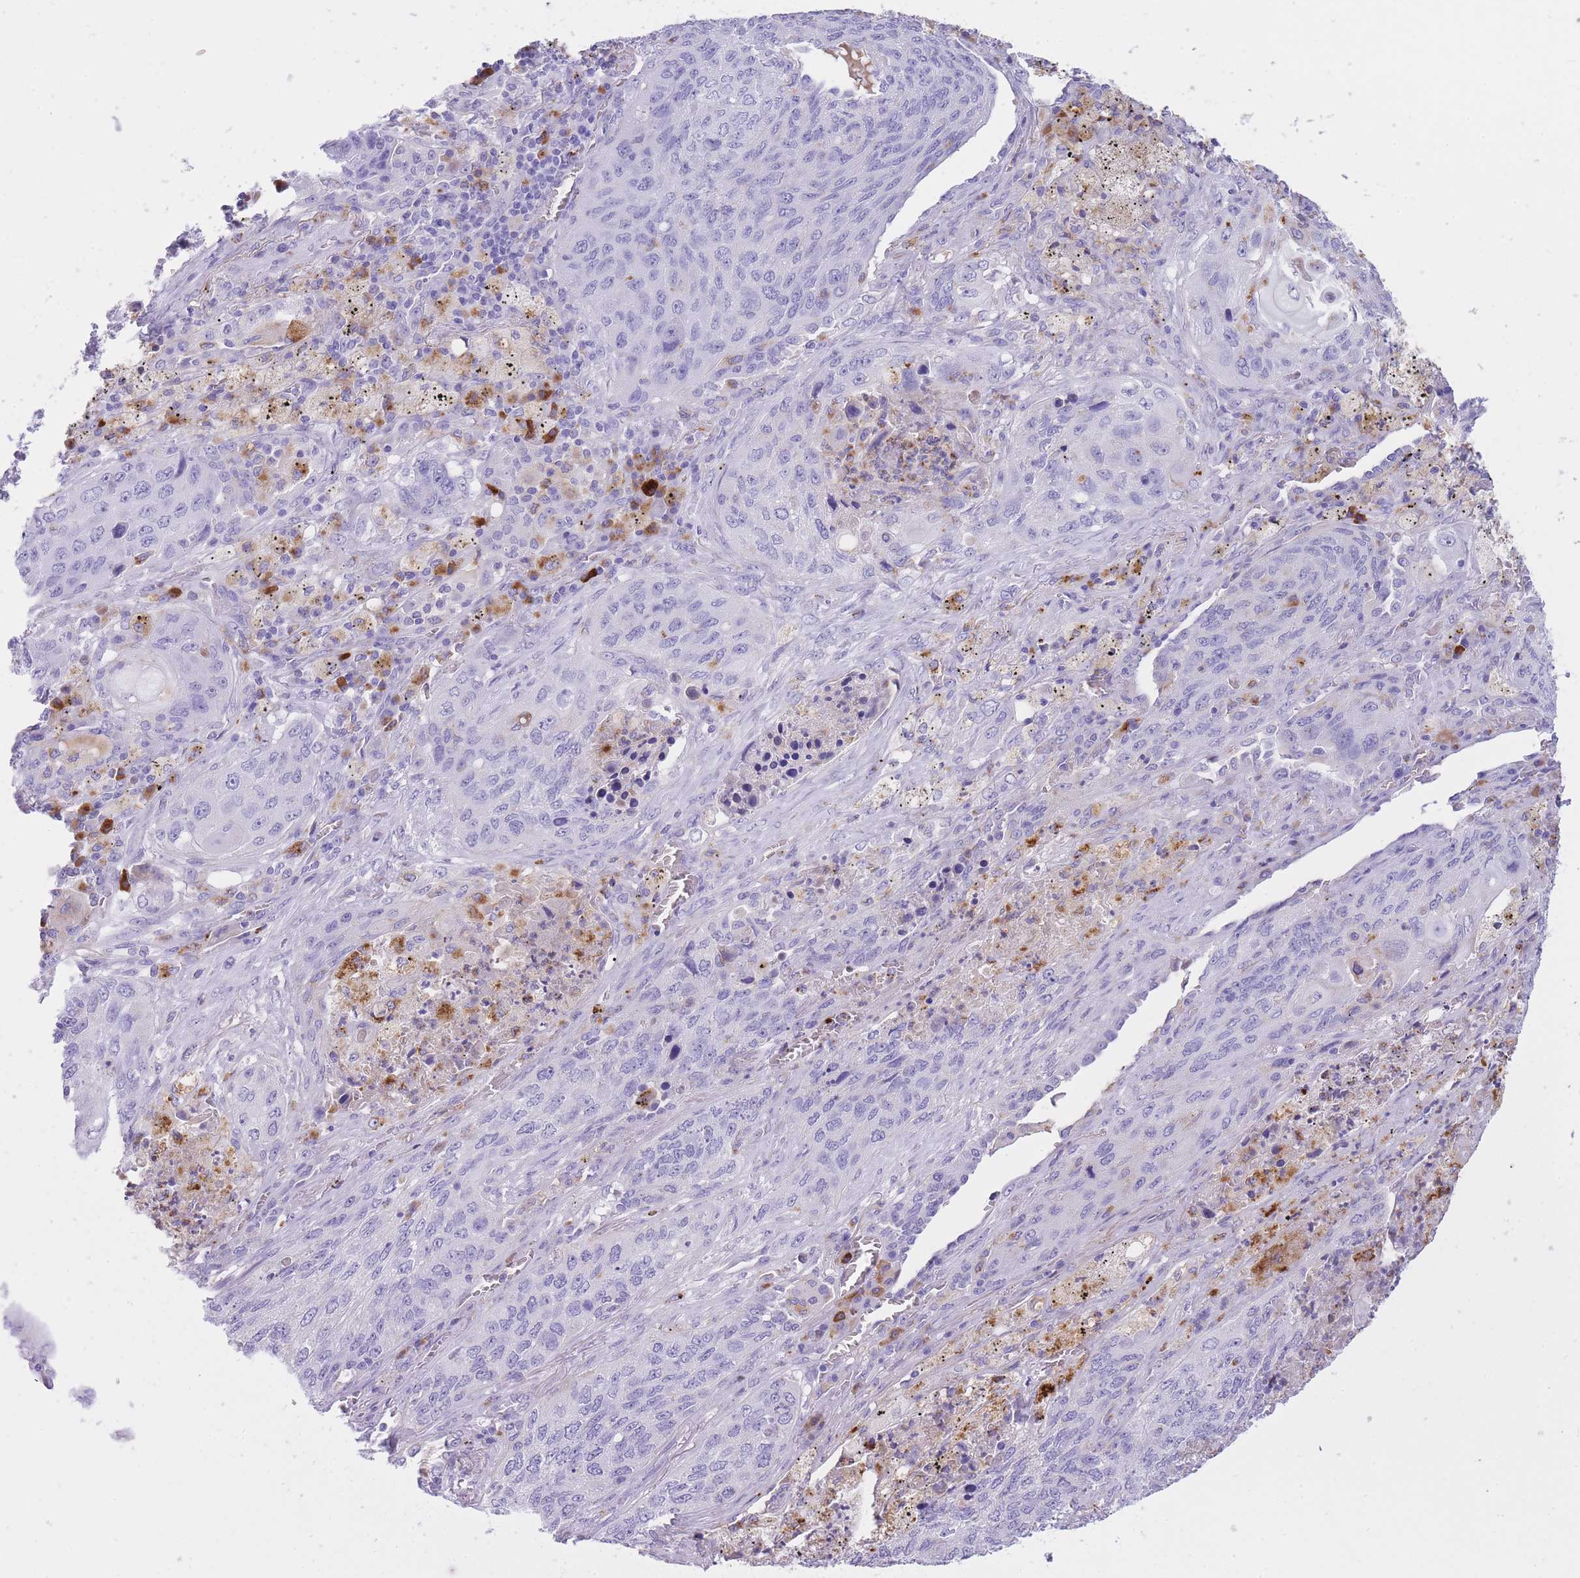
{"staining": {"intensity": "negative", "quantity": "none", "location": "none"}, "tissue": "lung cancer", "cell_type": "Tumor cells", "image_type": "cancer", "snomed": [{"axis": "morphology", "description": "Squamous cell carcinoma, NOS"}, {"axis": "topography", "description": "Lung"}], "caption": "There is no significant expression in tumor cells of lung cancer (squamous cell carcinoma).", "gene": "PLBD1", "patient": {"sex": "female", "age": 63}}